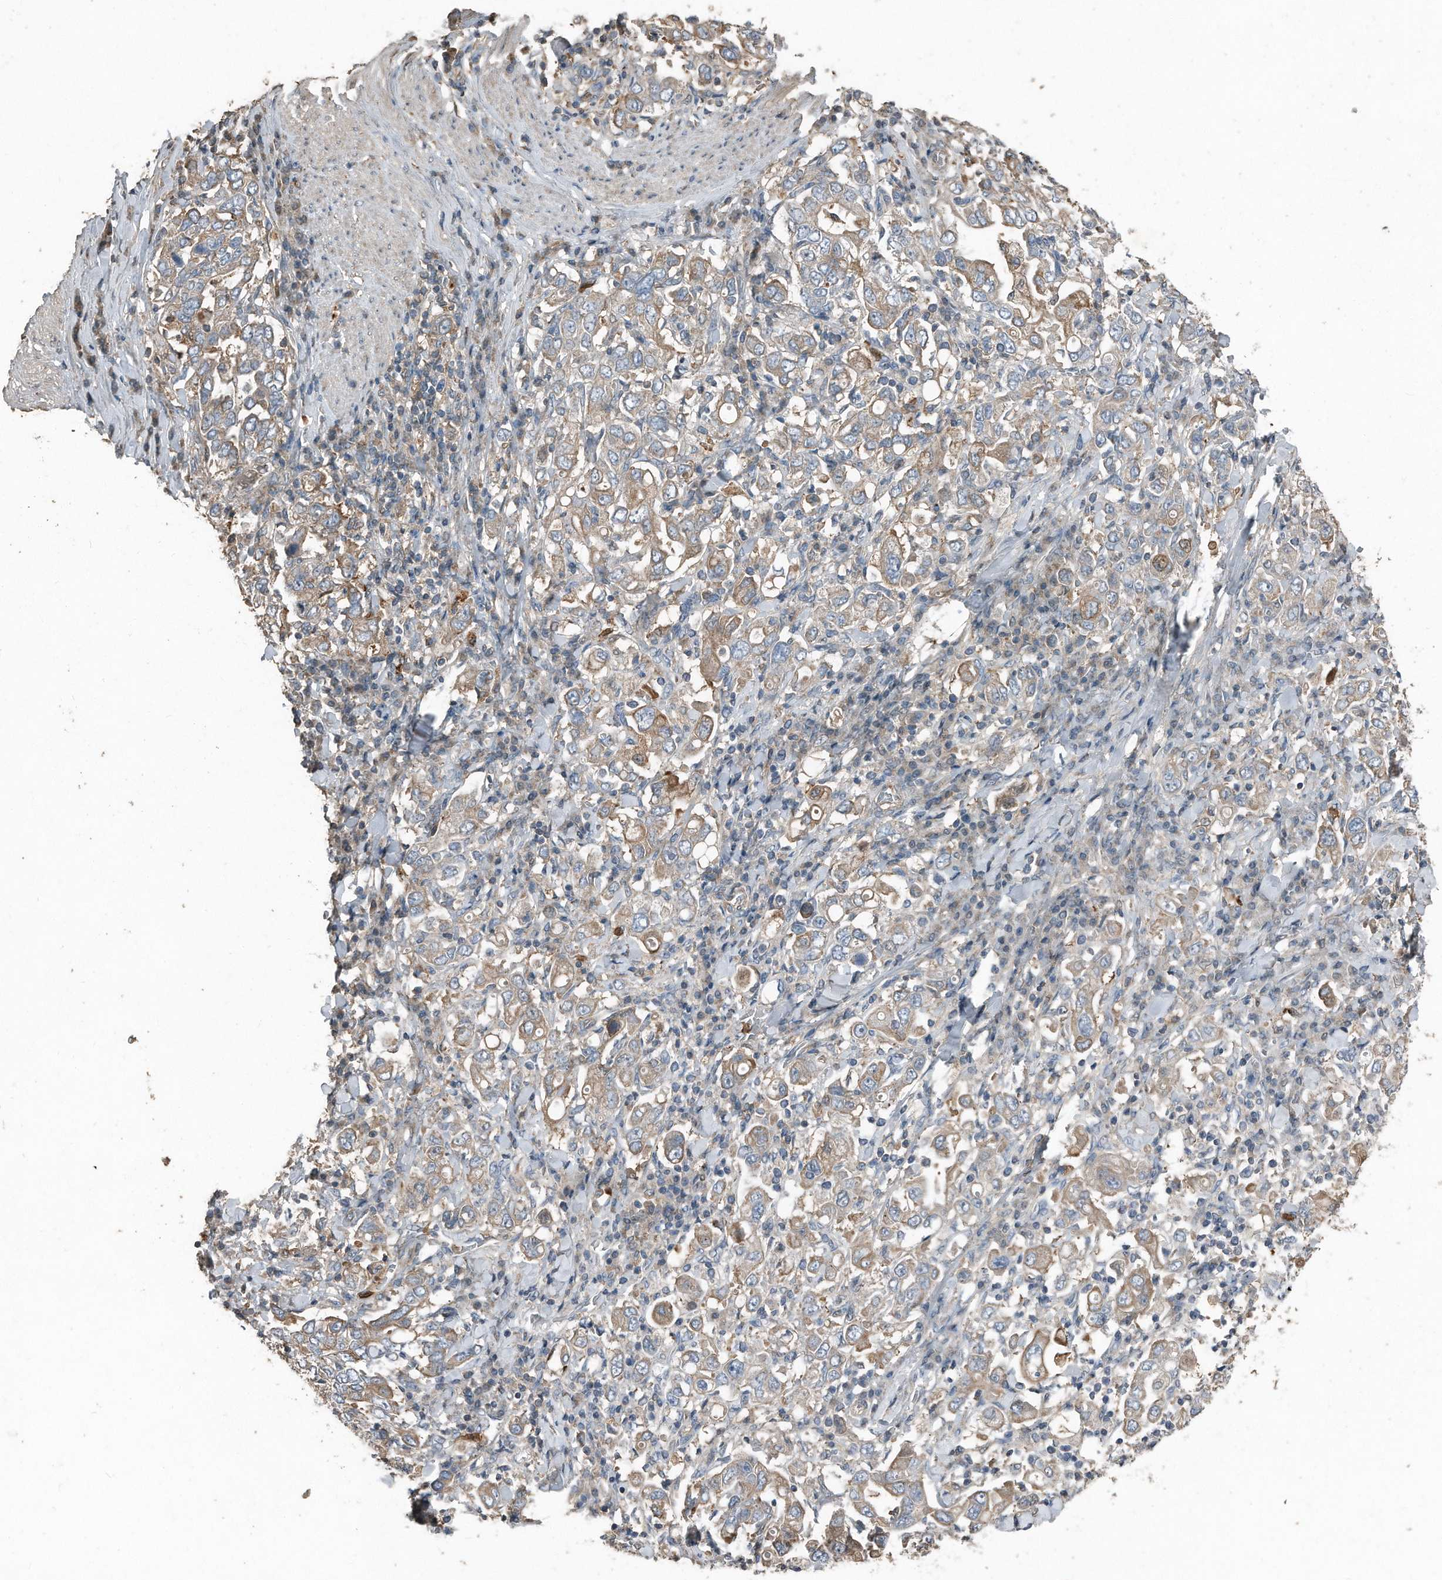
{"staining": {"intensity": "weak", "quantity": ">75%", "location": "cytoplasmic/membranous"}, "tissue": "stomach cancer", "cell_type": "Tumor cells", "image_type": "cancer", "snomed": [{"axis": "morphology", "description": "Adenocarcinoma, NOS"}, {"axis": "topography", "description": "Stomach, upper"}], "caption": "Immunohistochemical staining of stomach adenocarcinoma exhibits weak cytoplasmic/membranous protein expression in approximately >75% of tumor cells. (DAB IHC with brightfield microscopy, high magnification).", "gene": "C9", "patient": {"sex": "male", "age": 62}}